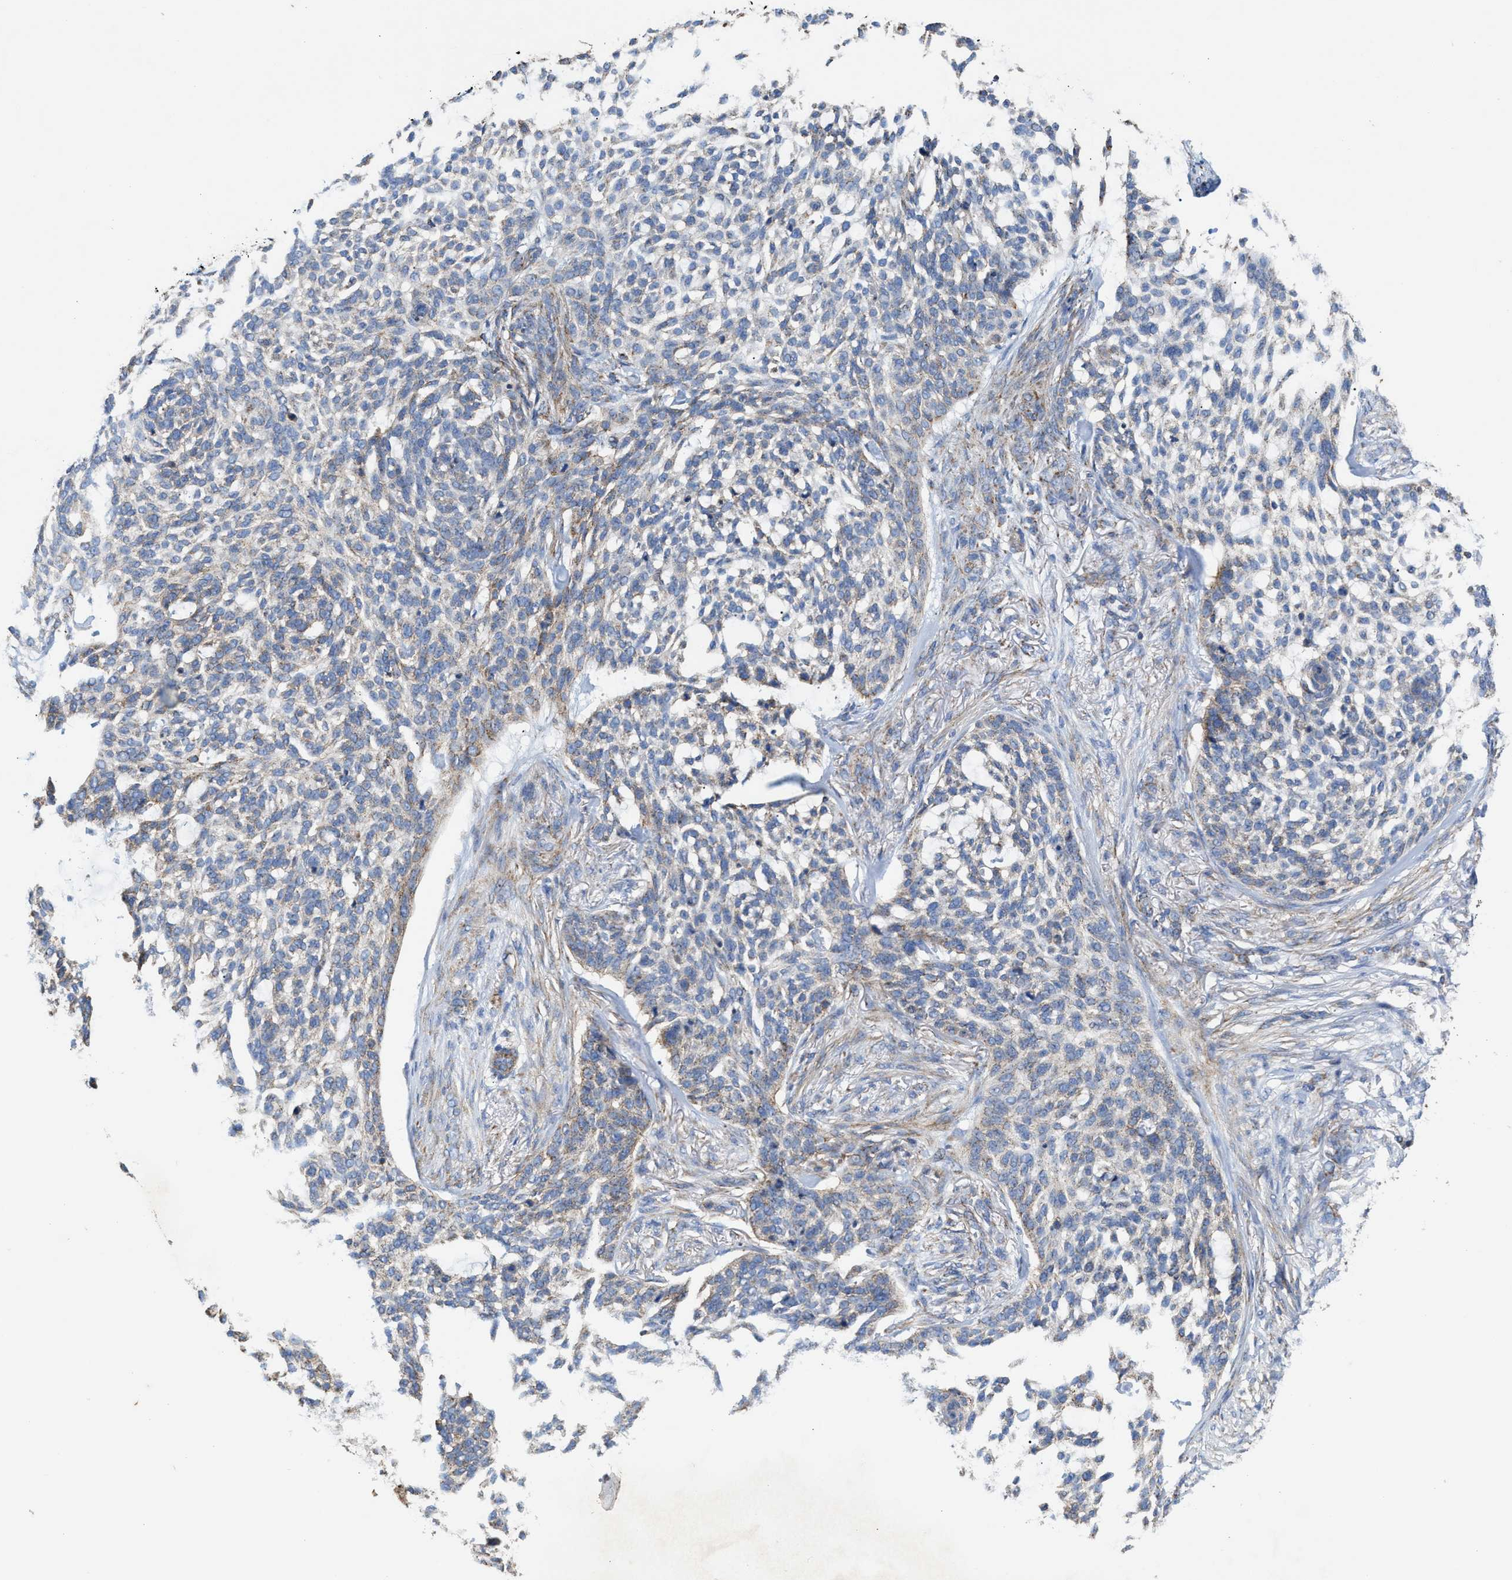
{"staining": {"intensity": "moderate", "quantity": "<25%", "location": "cytoplasmic/membranous"}, "tissue": "skin cancer", "cell_type": "Tumor cells", "image_type": "cancer", "snomed": [{"axis": "morphology", "description": "Basal cell carcinoma"}, {"axis": "topography", "description": "Skin"}], "caption": "Approximately <25% of tumor cells in human skin basal cell carcinoma reveal moderate cytoplasmic/membranous protein expression as visualized by brown immunohistochemical staining.", "gene": "MECR", "patient": {"sex": "female", "age": 64}}